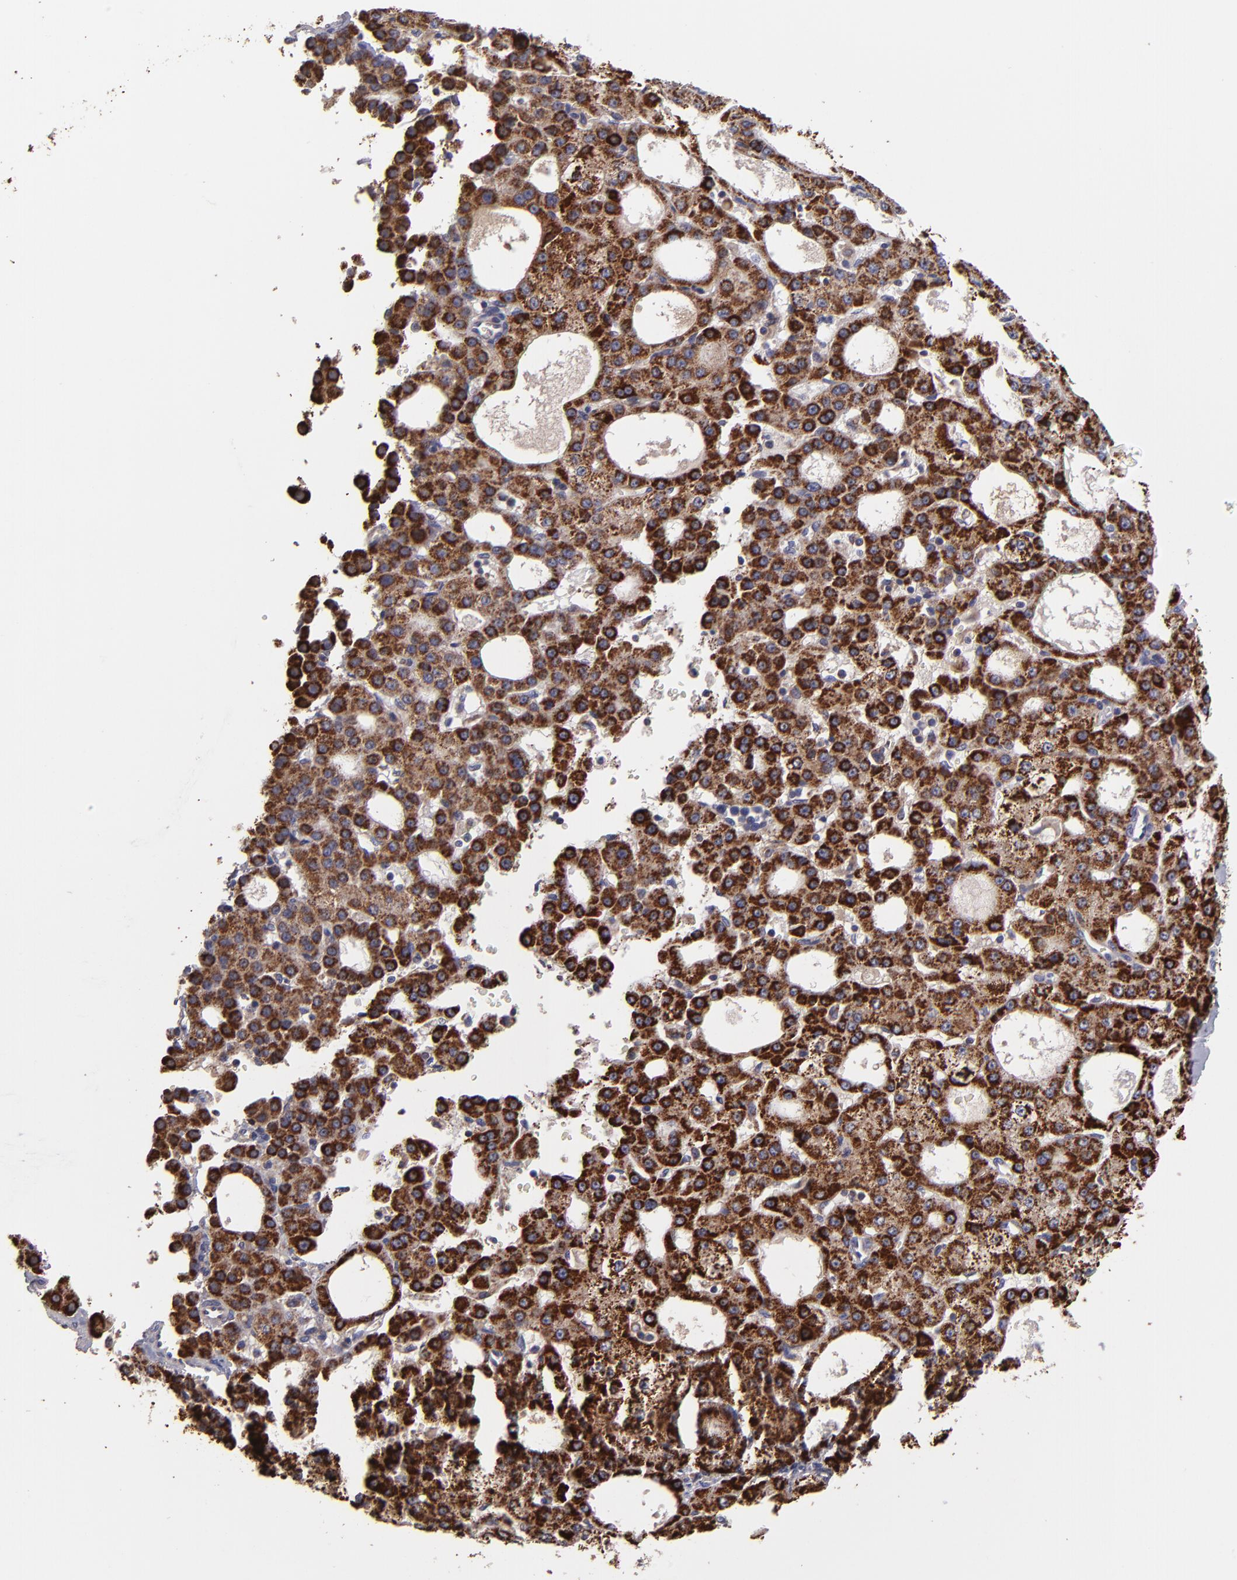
{"staining": {"intensity": "strong", "quantity": ">75%", "location": "cytoplasmic/membranous"}, "tissue": "liver cancer", "cell_type": "Tumor cells", "image_type": "cancer", "snomed": [{"axis": "morphology", "description": "Carcinoma, Hepatocellular, NOS"}, {"axis": "topography", "description": "Liver"}], "caption": "Liver cancer (hepatocellular carcinoma) stained for a protein (brown) shows strong cytoplasmic/membranous positive staining in approximately >75% of tumor cells.", "gene": "CLTA", "patient": {"sex": "male", "age": 47}}